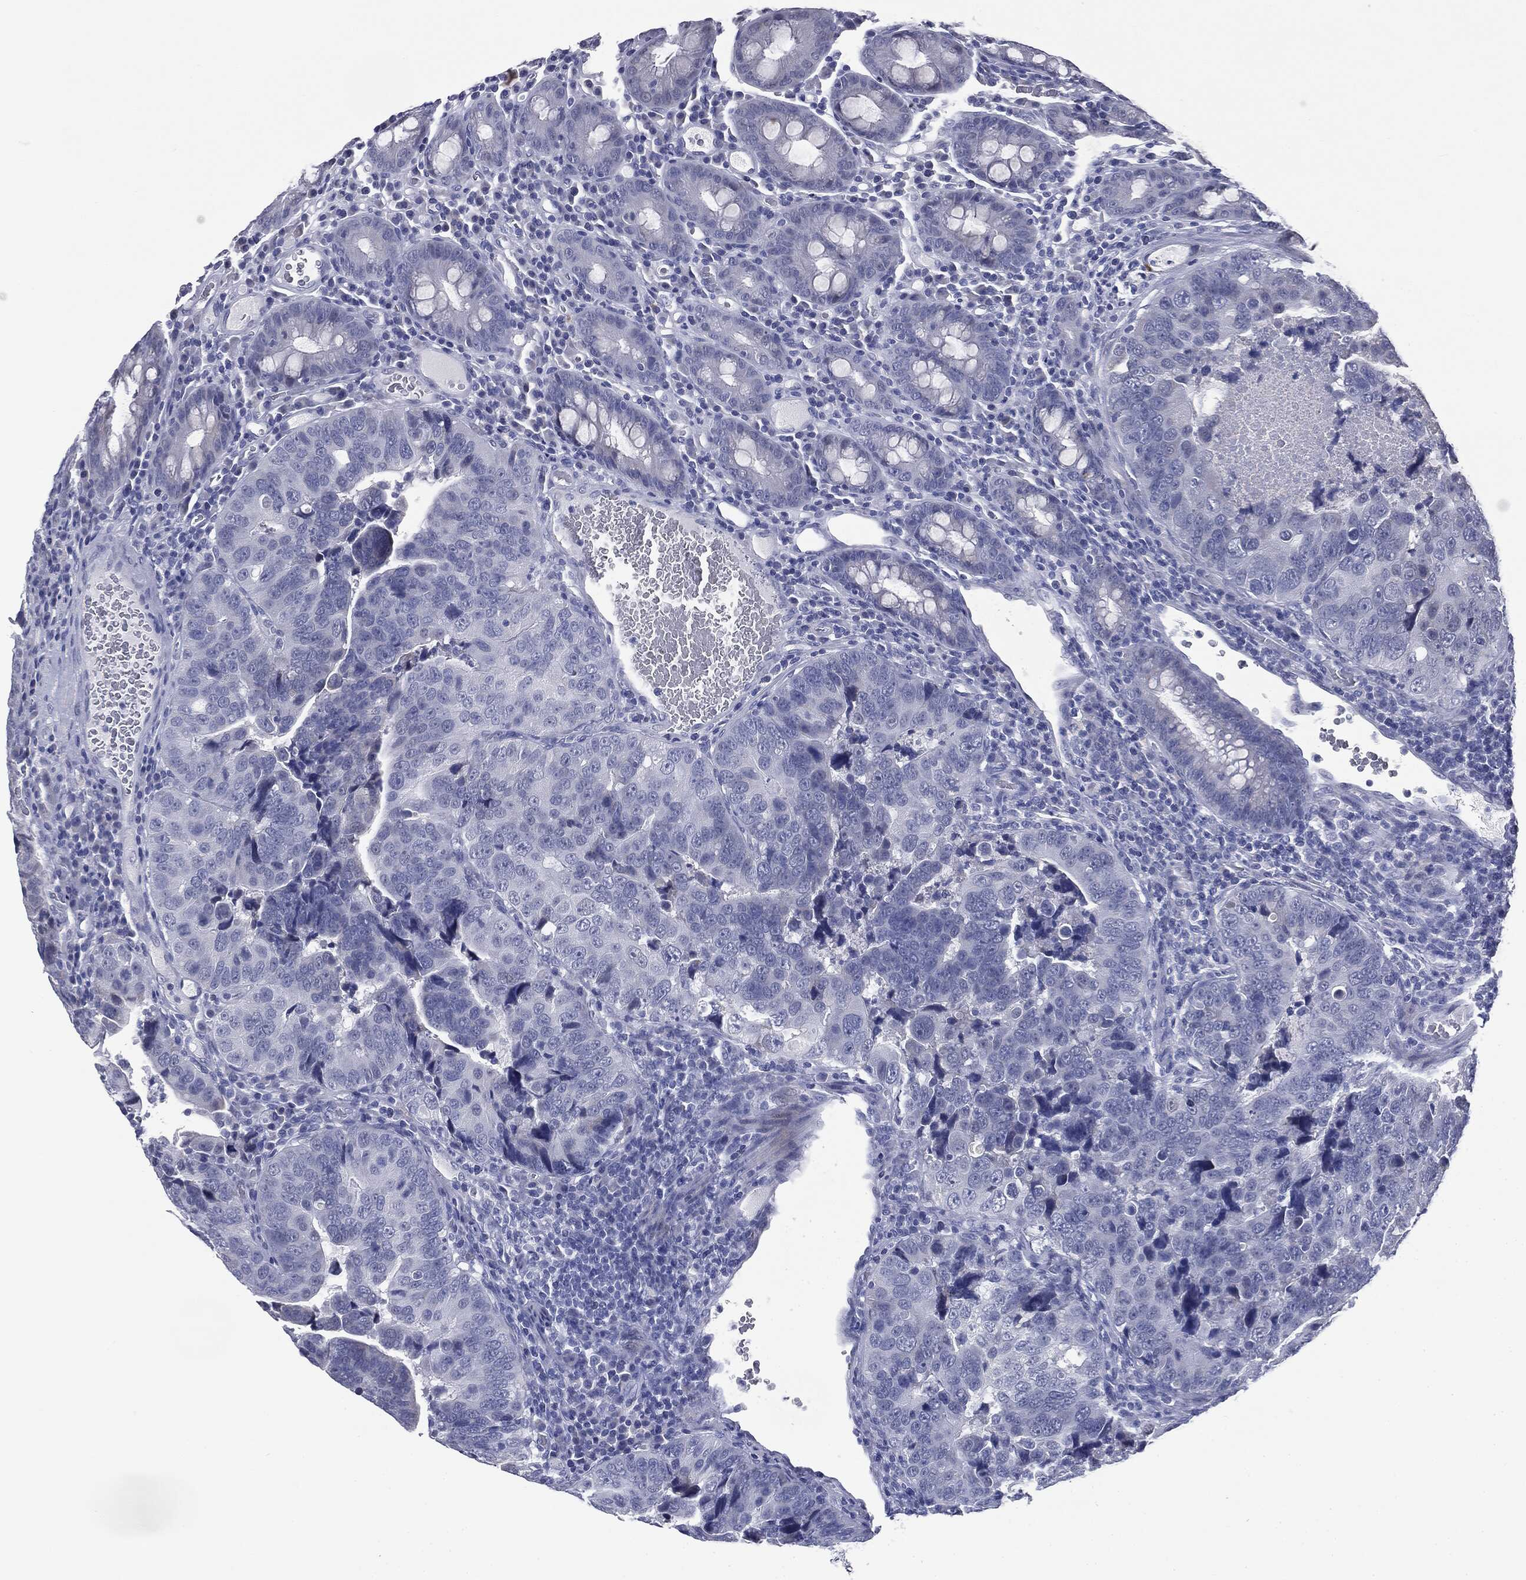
{"staining": {"intensity": "negative", "quantity": "none", "location": "none"}, "tissue": "colorectal cancer", "cell_type": "Tumor cells", "image_type": "cancer", "snomed": [{"axis": "morphology", "description": "Adenocarcinoma, NOS"}, {"axis": "topography", "description": "Colon"}], "caption": "Immunohistochemistry (IHC) of human colorectal adenocarcinoma demonstrates no positivity in tumor cells.", "gene": "ATP2A1", "patient": {"sex": "female", "age": 72}}